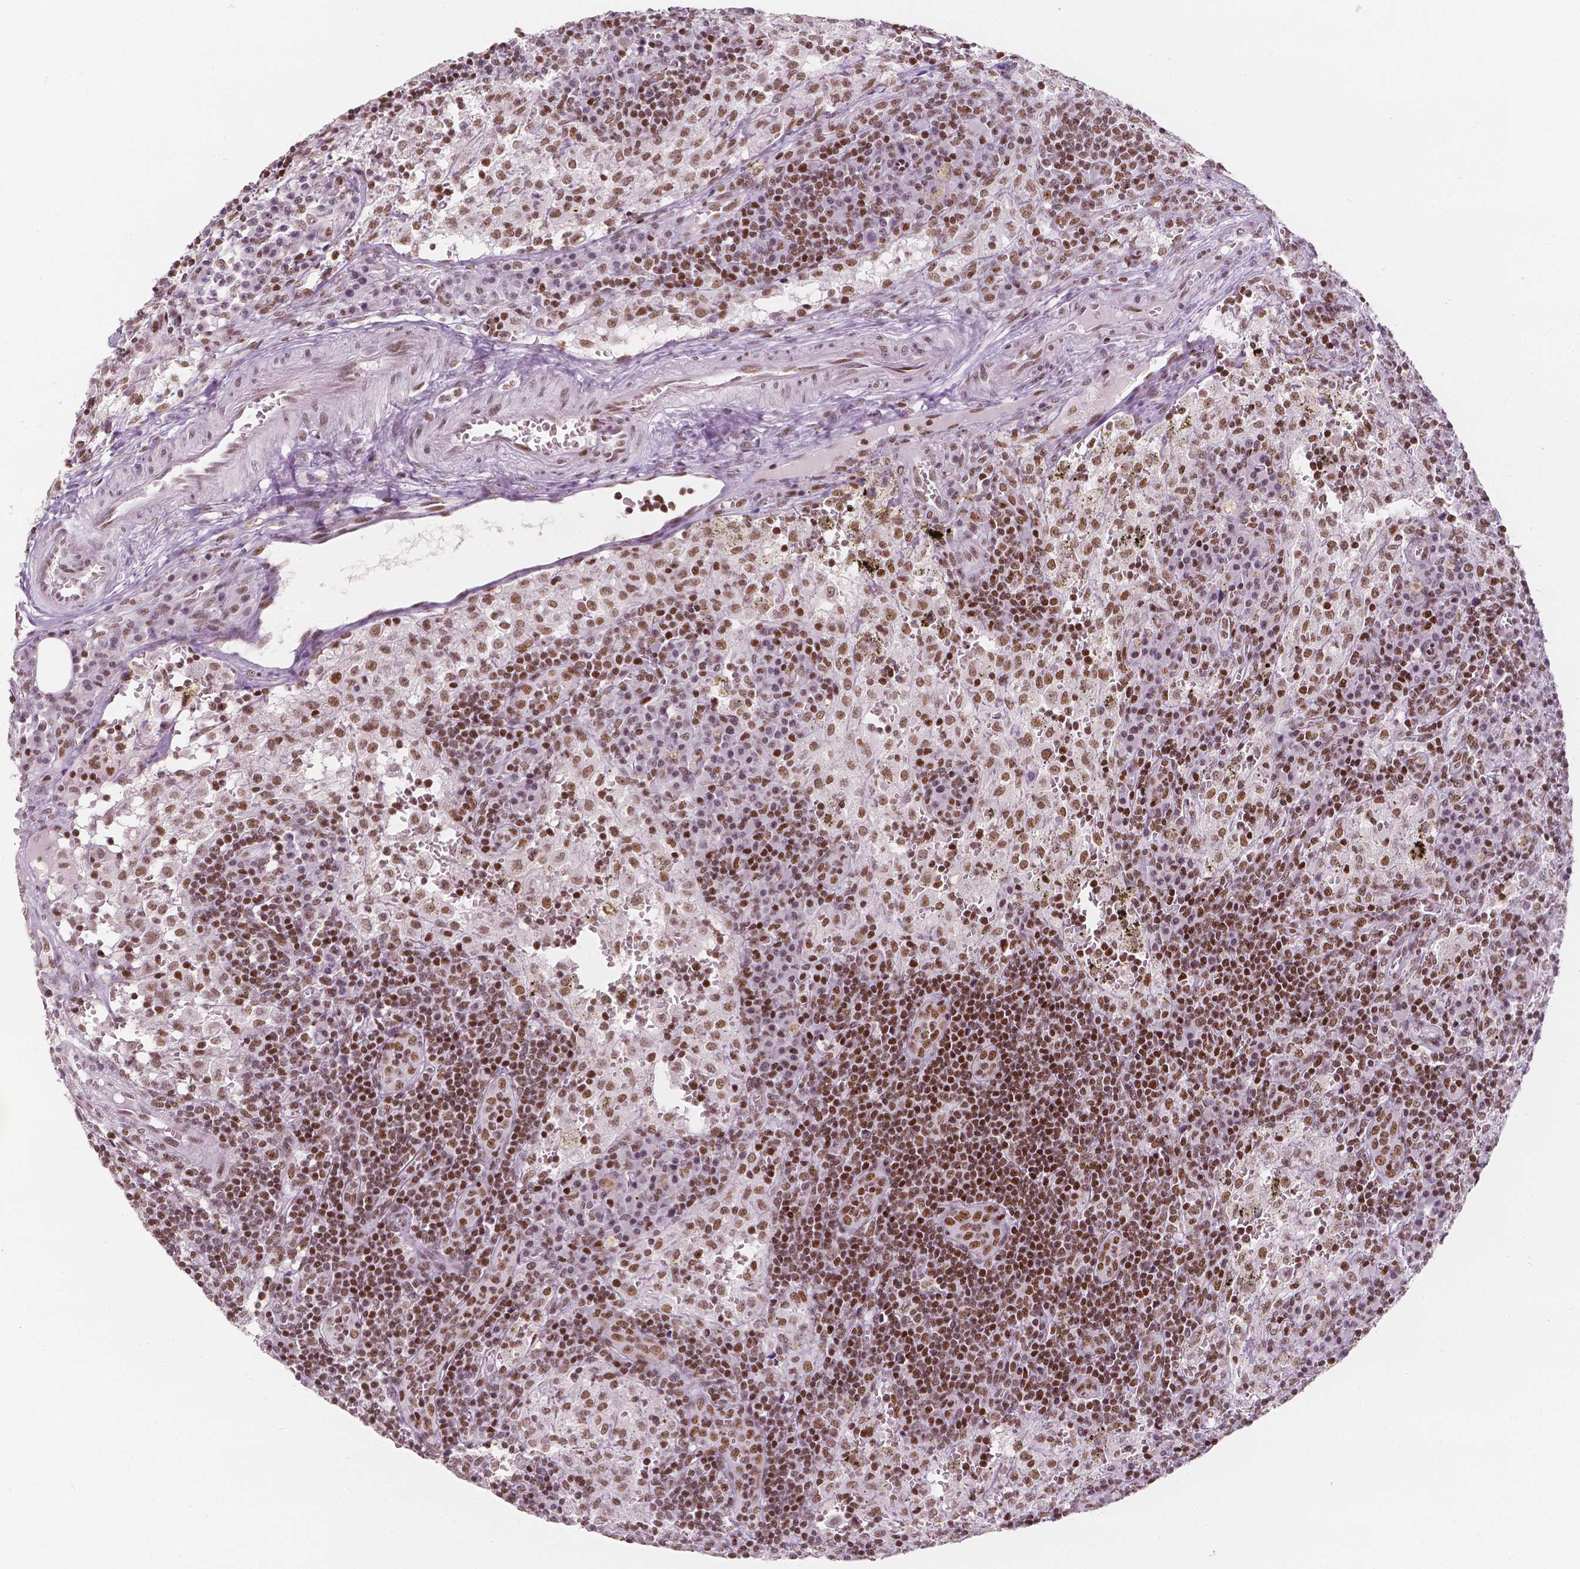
{"staining": {"intensity": "moderate", "quantity": "<25%", "location": "nuclear"}, "tissue": "lymph node", "cell_type": "Germinal center cells", "image_type": "normal", "snomed": [{"axis": "morphology", "description": "Normal tissue, NOS"}, {"axis": "topography", "description": "Lymph node"}], "caption": "Lymph node was stained to show a protein in brown. There is low levels of moderate nuclear positivity in approximately <25% of germinal center cells. The protein is shown in brown color, while the nuclei are stained blue.", "gene": "HDAC1", "patient": {"sex": "male", "age": 62}}